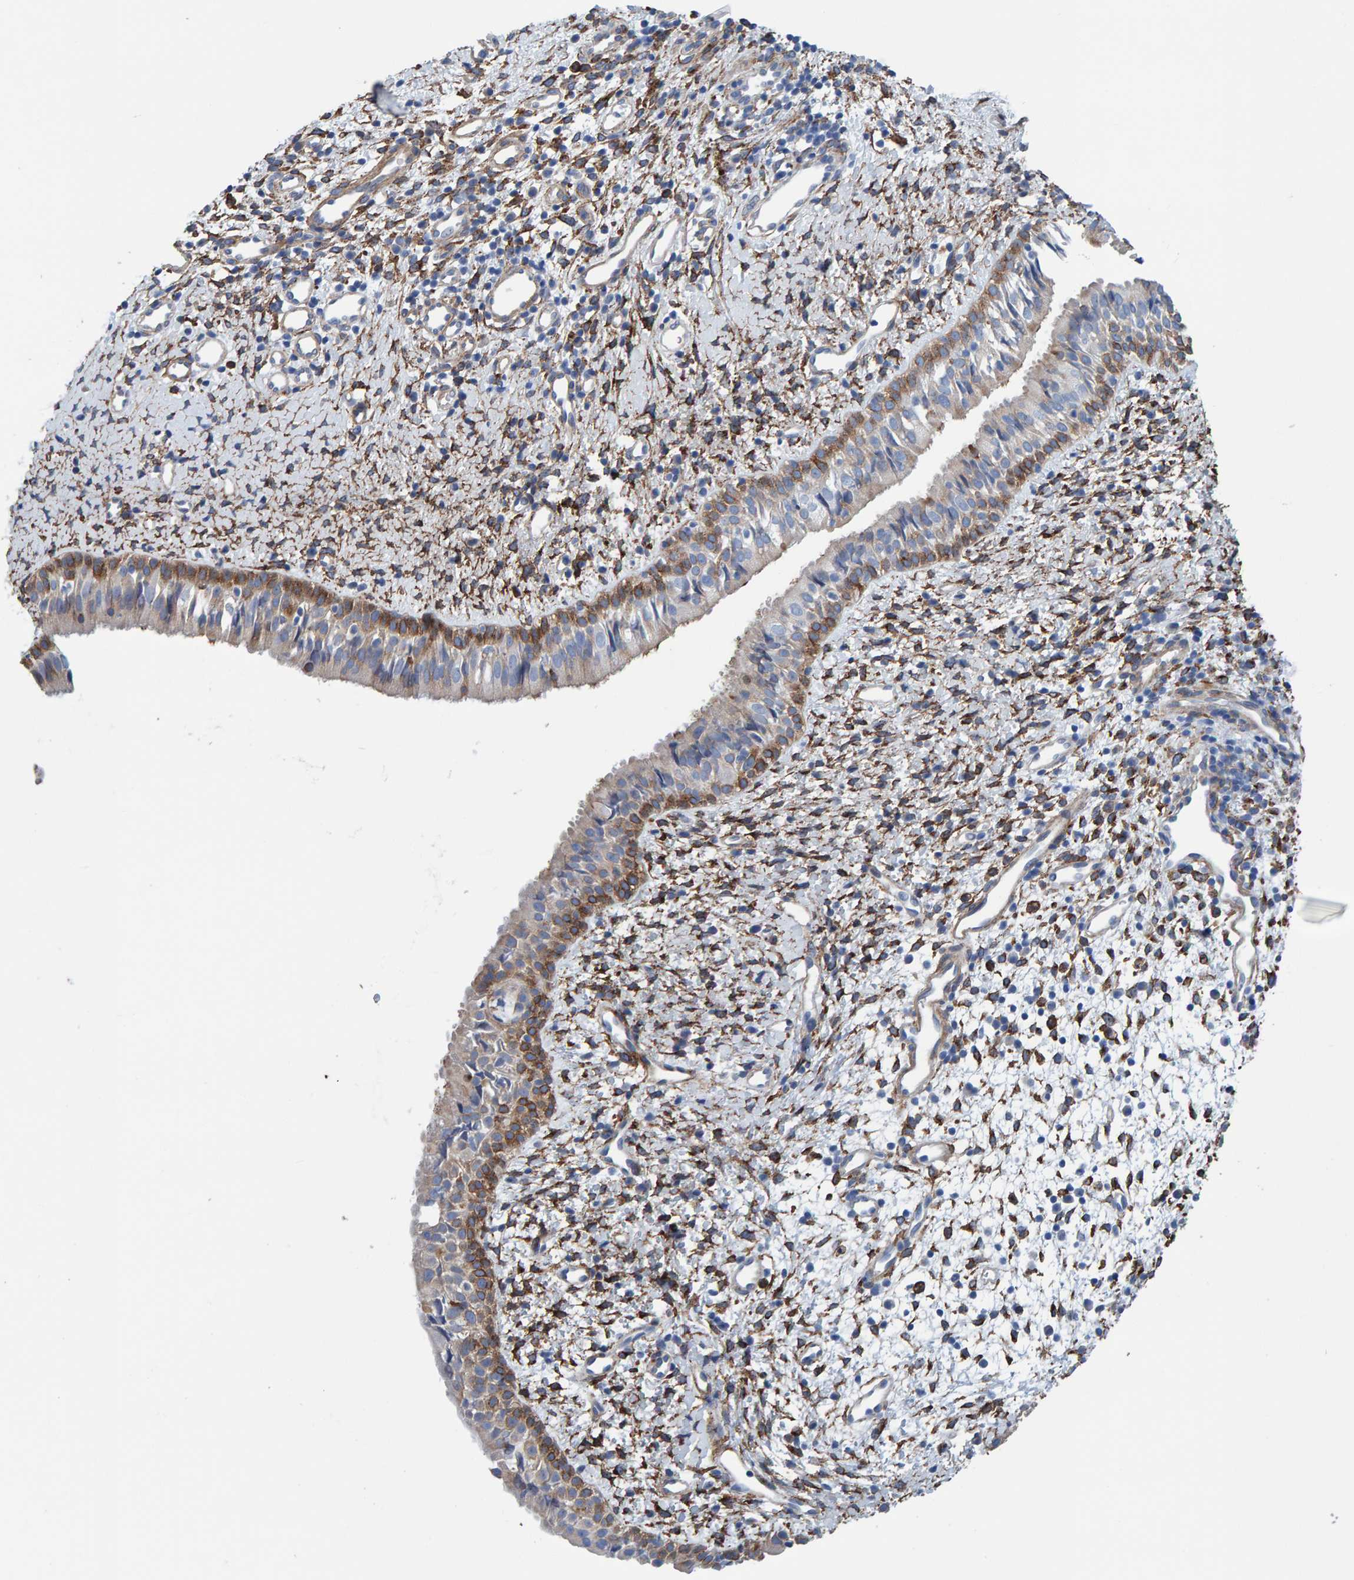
{"staining": {"intensity": "moderate", "quantity": "<25%", "location": "cytoplasmic/membranous"}, "tissue": "nasopharynx", "cell_type": "Respiratory epithelial cells", "image_type": "normal", "snomed": [{"axis": "morphology", "description": "Normal tissue, NOS"}, {"axis": "topography", "description": "Nasopharynx"}], "caption": "Immunohistochemistry staining of normal nasopharynx, which exhibits low levels of moderate cytoplasmic/membranous positivity in approximately <25% of respiratory epithelial cells indicating moderate cytoplasmic/membranous protein positivity. The staining was performed using DAB (brown) for protein detection and nuclei were counterstained in hematoxylin (blue).", "gene": "LRP1", "patient": {"sex": "male", "age": 22}}